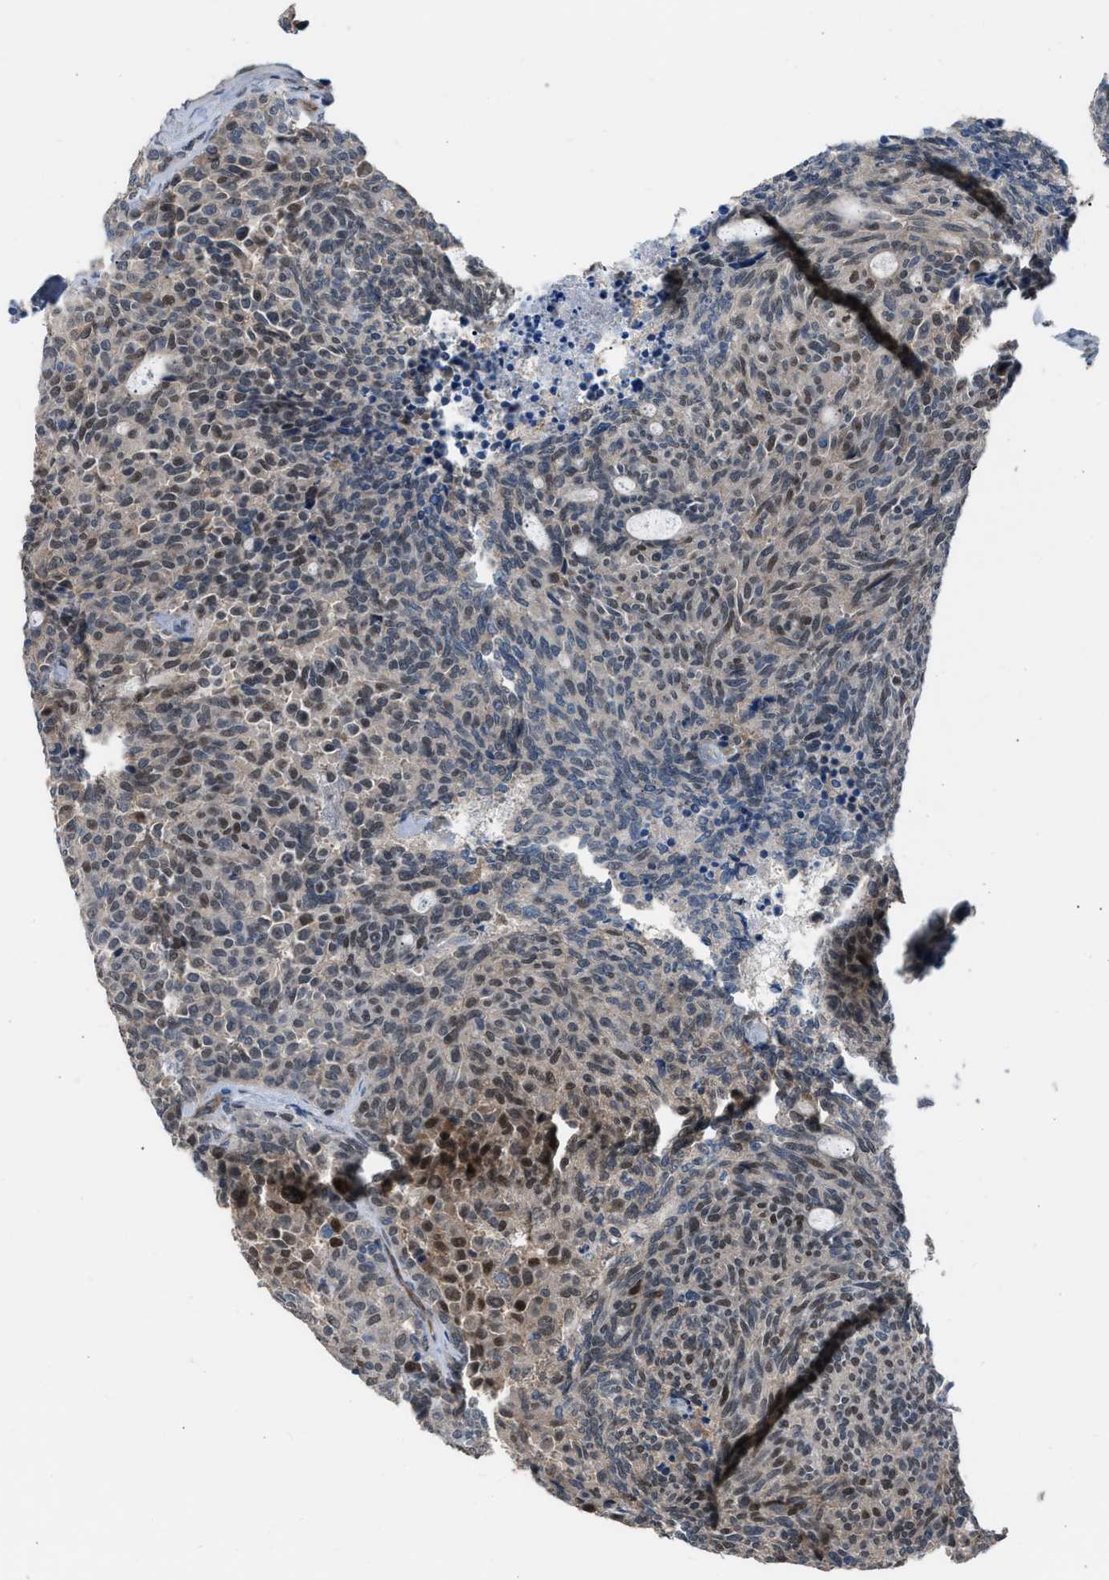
{"staining": {"intensity": "moderate", "quantity": "<25%", "location": "nuclear"}, "tissue": "carcinoid", "cell_type": "Tumor cells", "image_type": "cancer", "snomed": [{"axis": "morphology", "description": "Carcinoid, malignant, NOS"}, {"axis": "topography", "description": "Pancreas"}], "caption": "Immunohistochemical staining of human carcinoid reveals moderate nuclear protein staining in approximately <25% of tumor cells.", "gene": "CRTC1", "patient": {"sex": "female", "age": 54}}